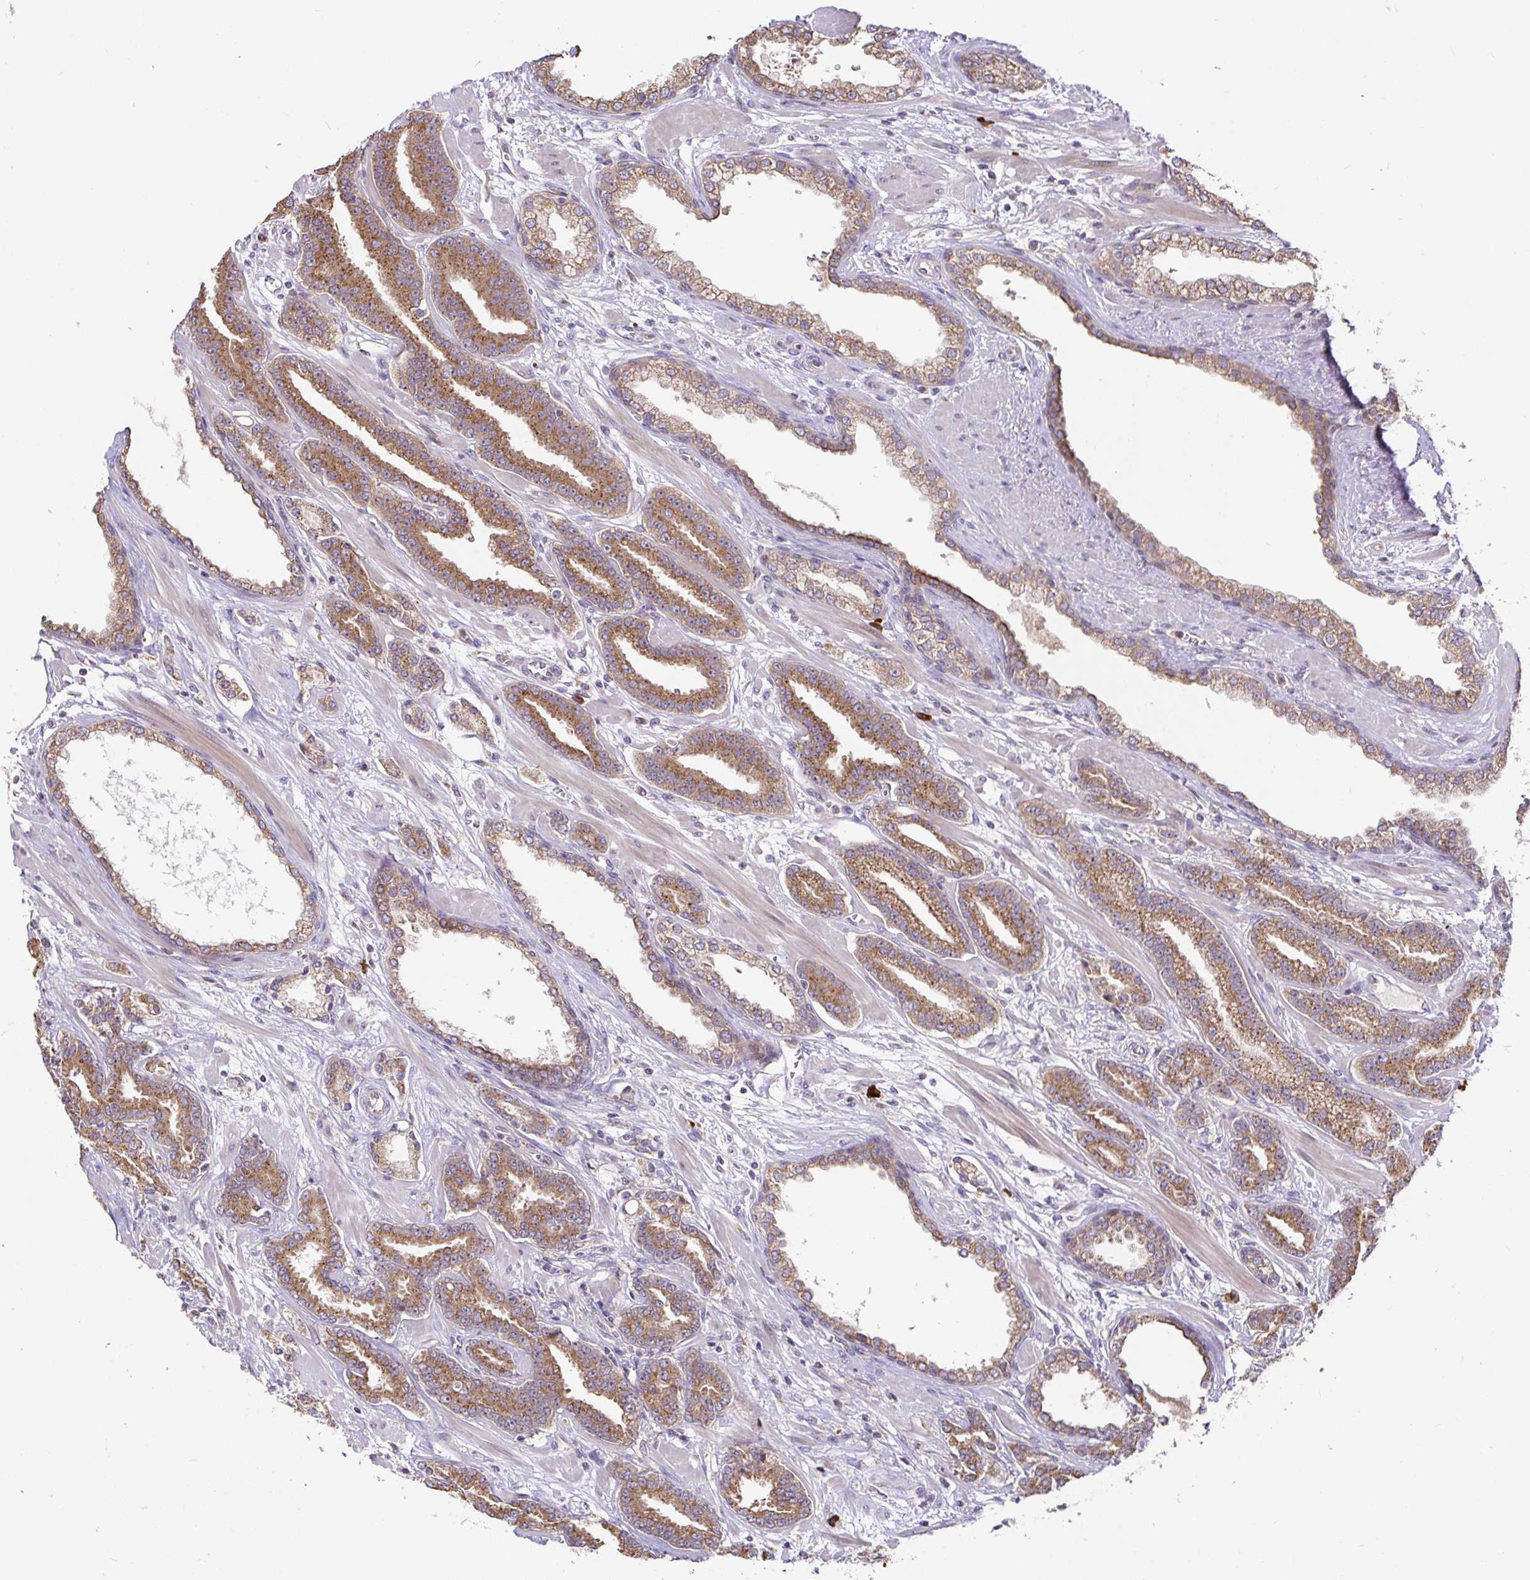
{"staining": {"intensity": "moderate", "quantity": ">75%", "location": "cytoplasmic/membranous"}, "tissue": "prostate cancer", "cell_type": "Tumor cells", "image_type": "cancer", "snomed": [{"axis": "morphology", "description": "Adenocarcinoma, High grade"}, {"axis": "topography", "description": "Prostate"}], "caption": "About >75% of tumor cells in human prostate cancer reveal moderate cytoplasmic/membranous protein positivity as visualized by brown immunohistochemical staining.", "gene": "ELP1", "patient": {"sex": "male", "age": 60}}